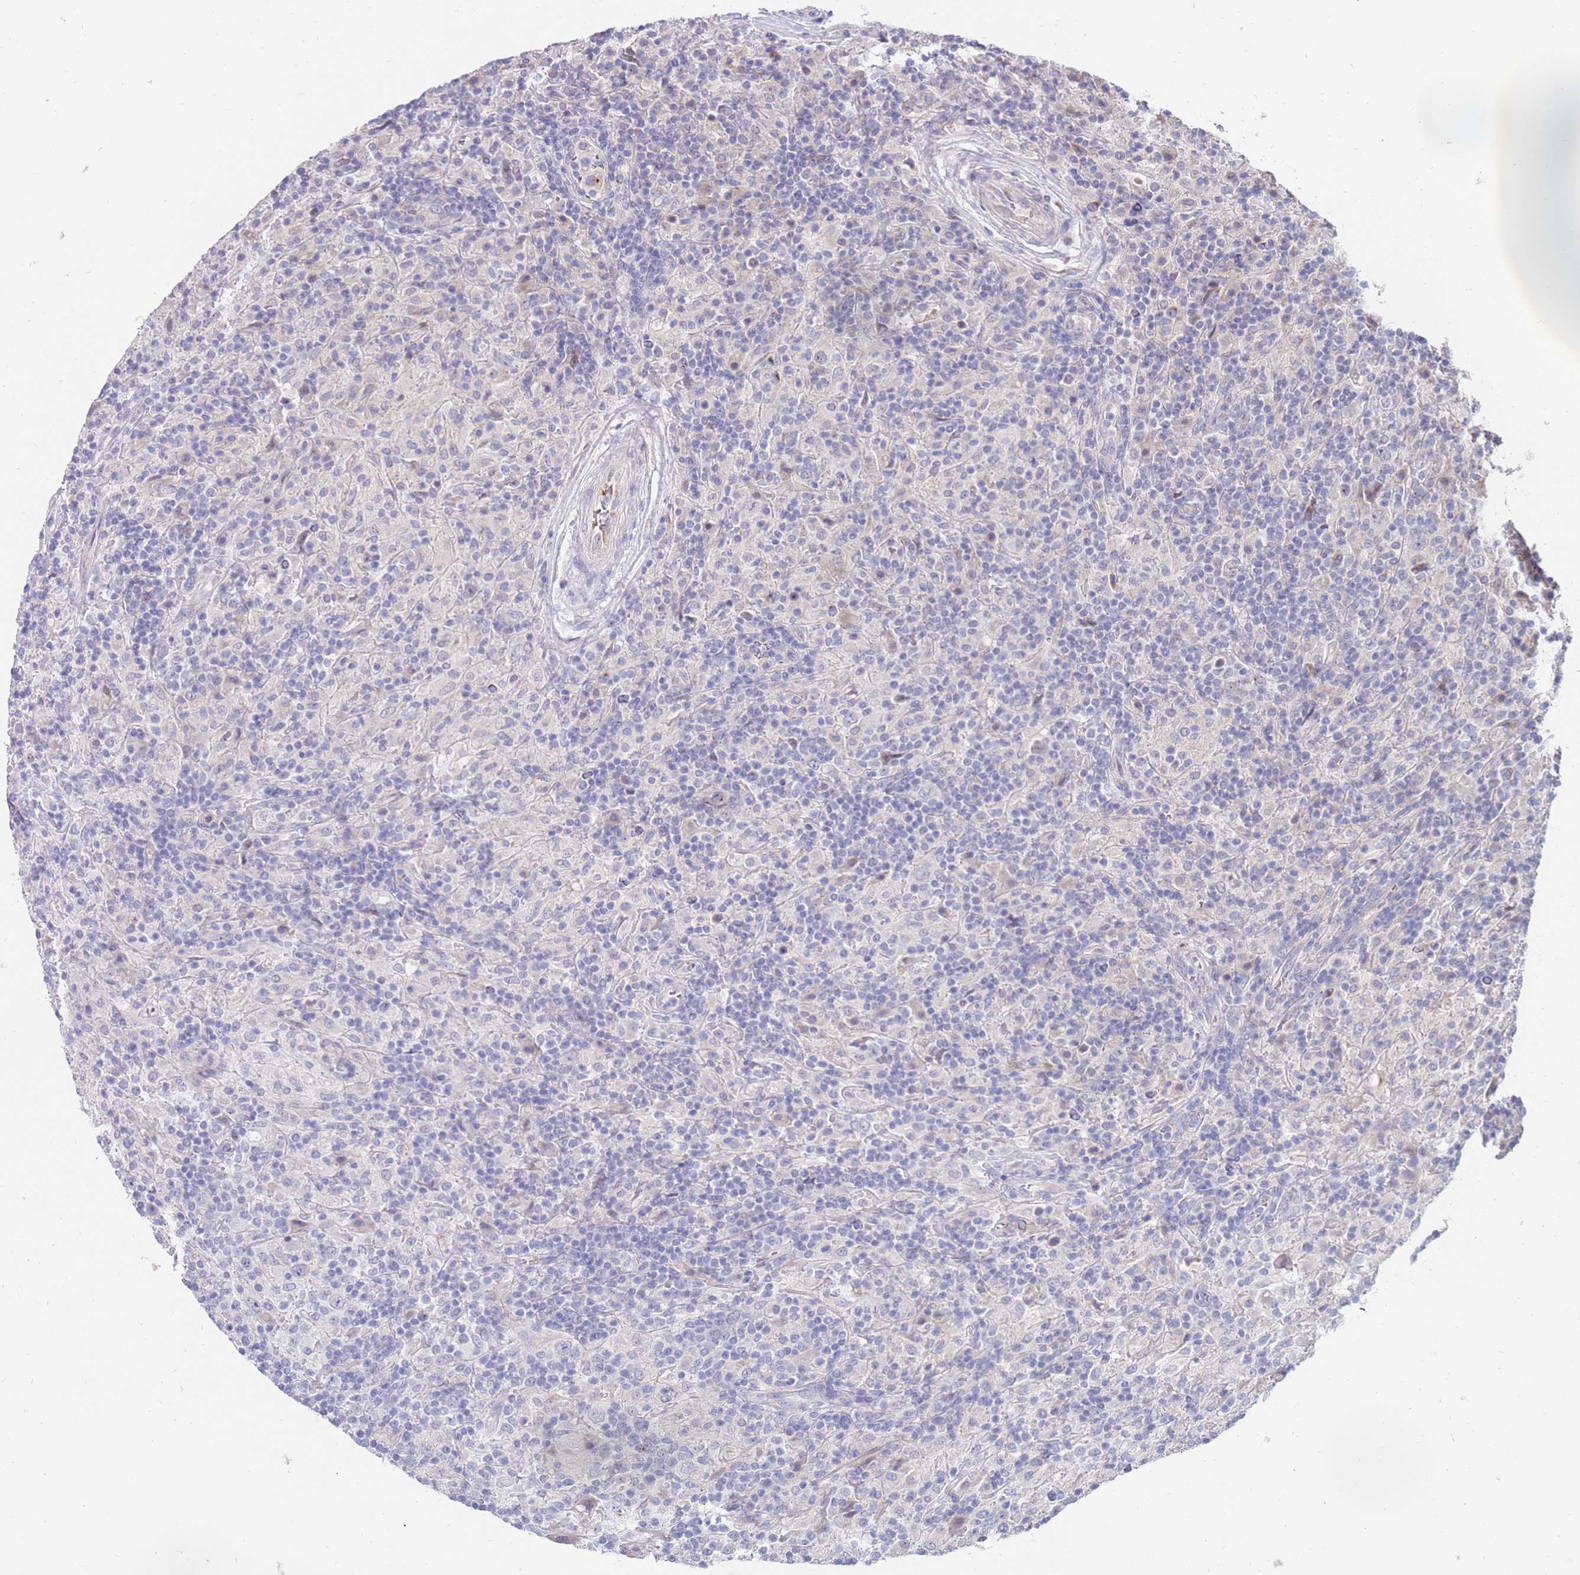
{"staining": {"intensity": "negative", "quantity": "none", "location": "none"}, "tissue": "lymphoma", "cell_type": "Tumor cells", "image_type": "cancer", "snomed": [{"axis": "morphology", "description": "Hodgkin's disease, NOS"}, {"axis": "topography", "description": "Lymph node"}], "caption": "The photomicrograph reveals no significant expression in tumor cells of Hodgkin's disease.", "gene": "NMUR2", "patient": {"sex": "male", "age": 70}}